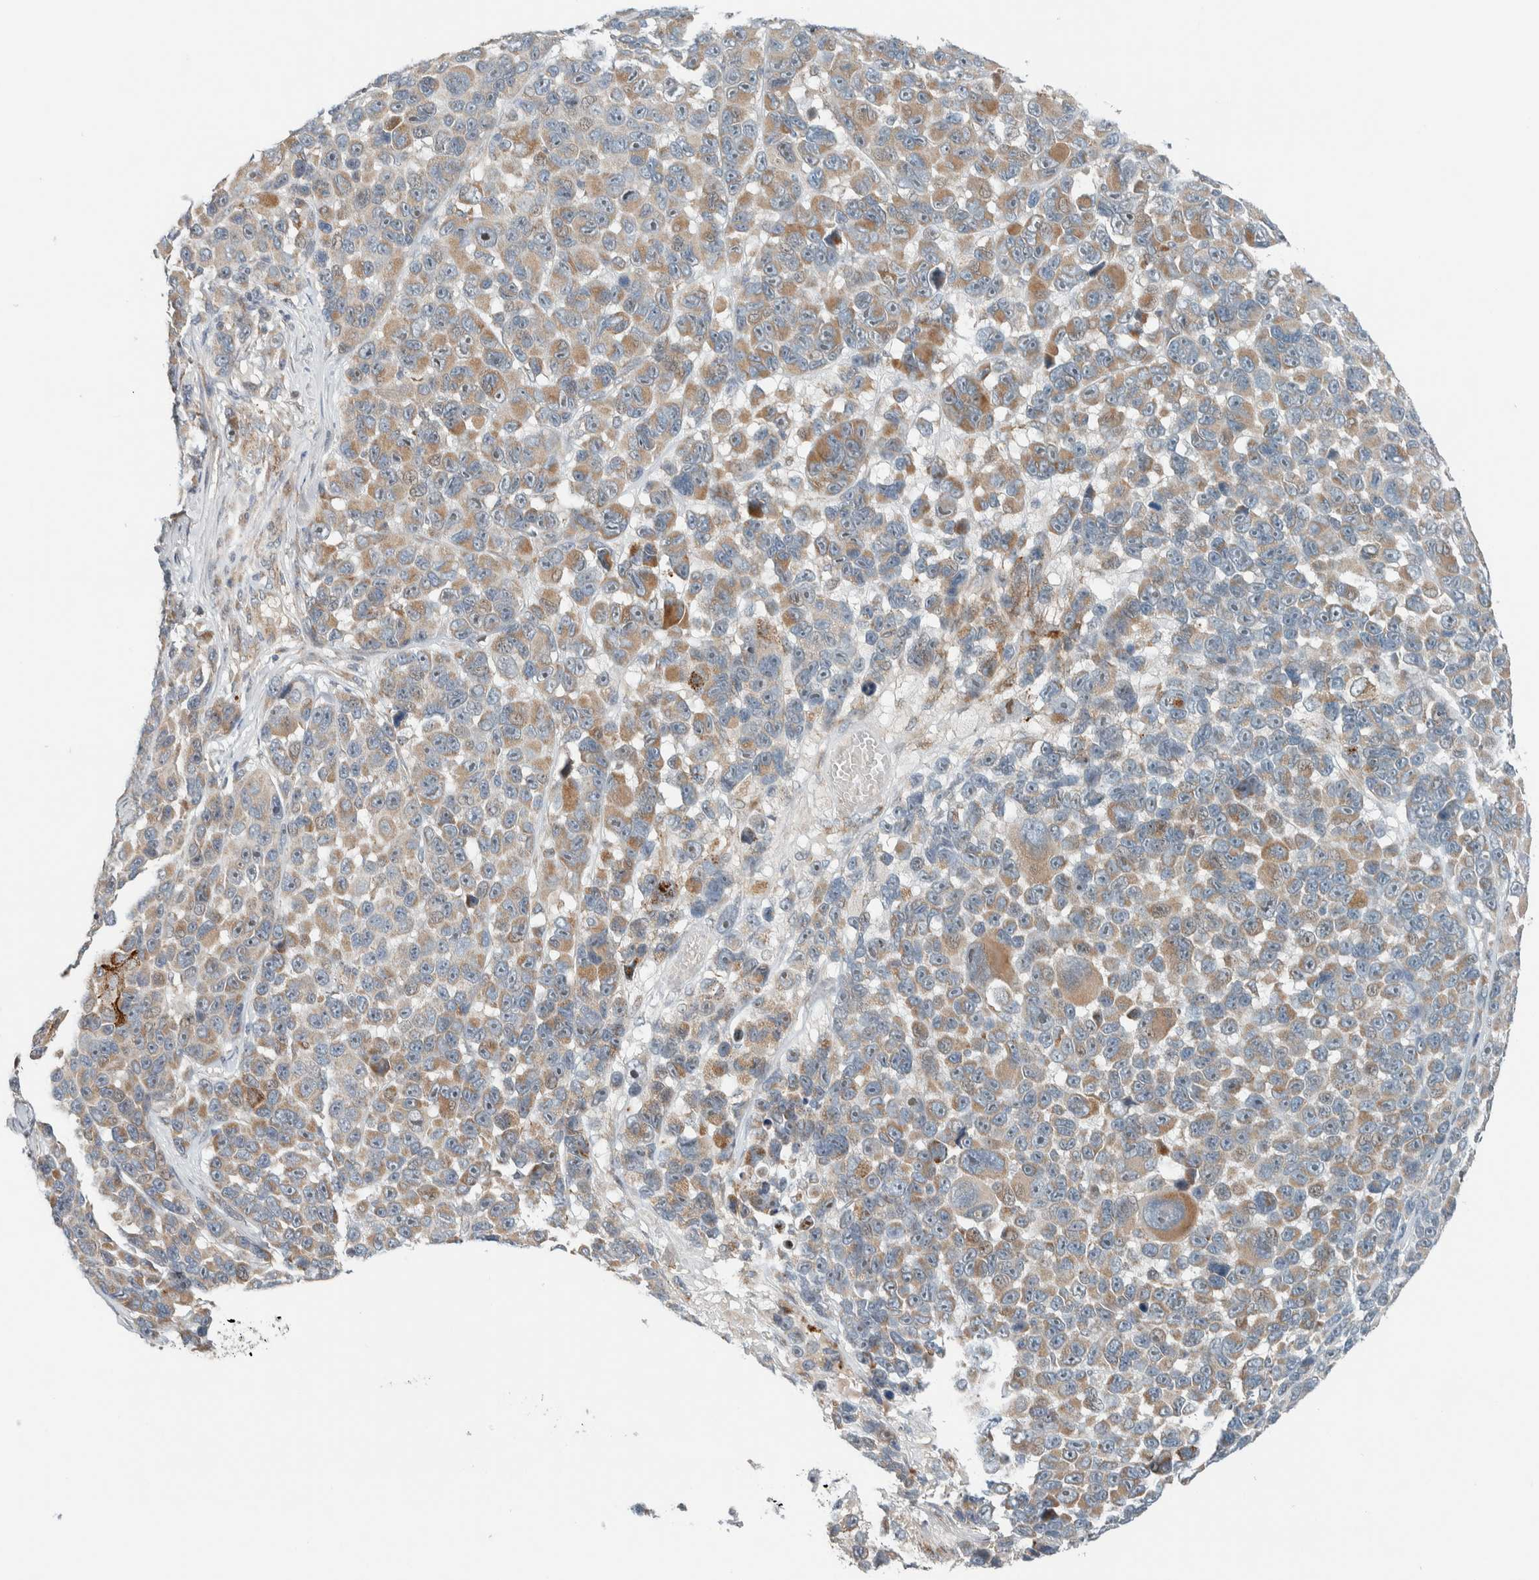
{"staining": {"intensity": "moderate", "quantity": ">75%", "location": "cytoplasmic/membranous"}, "tissue": "melanoma", "cell_type": "Tumor cells", "image_type": "cancer", "snomed": [{"axis": "morphology", "description": "Malignant melanoma, NOS"}, {"axis": "topography", "description": "Skin"}], "caption": "High-power microscopy captured an immunohistochemistry histopathology image of malignant melanoma, revealing moderate cytoplasmic/membranous expression in approximately >75% of tumor cells.", "gene": "SLFN12L", "patient": {"sex": "male", "age": 53}}